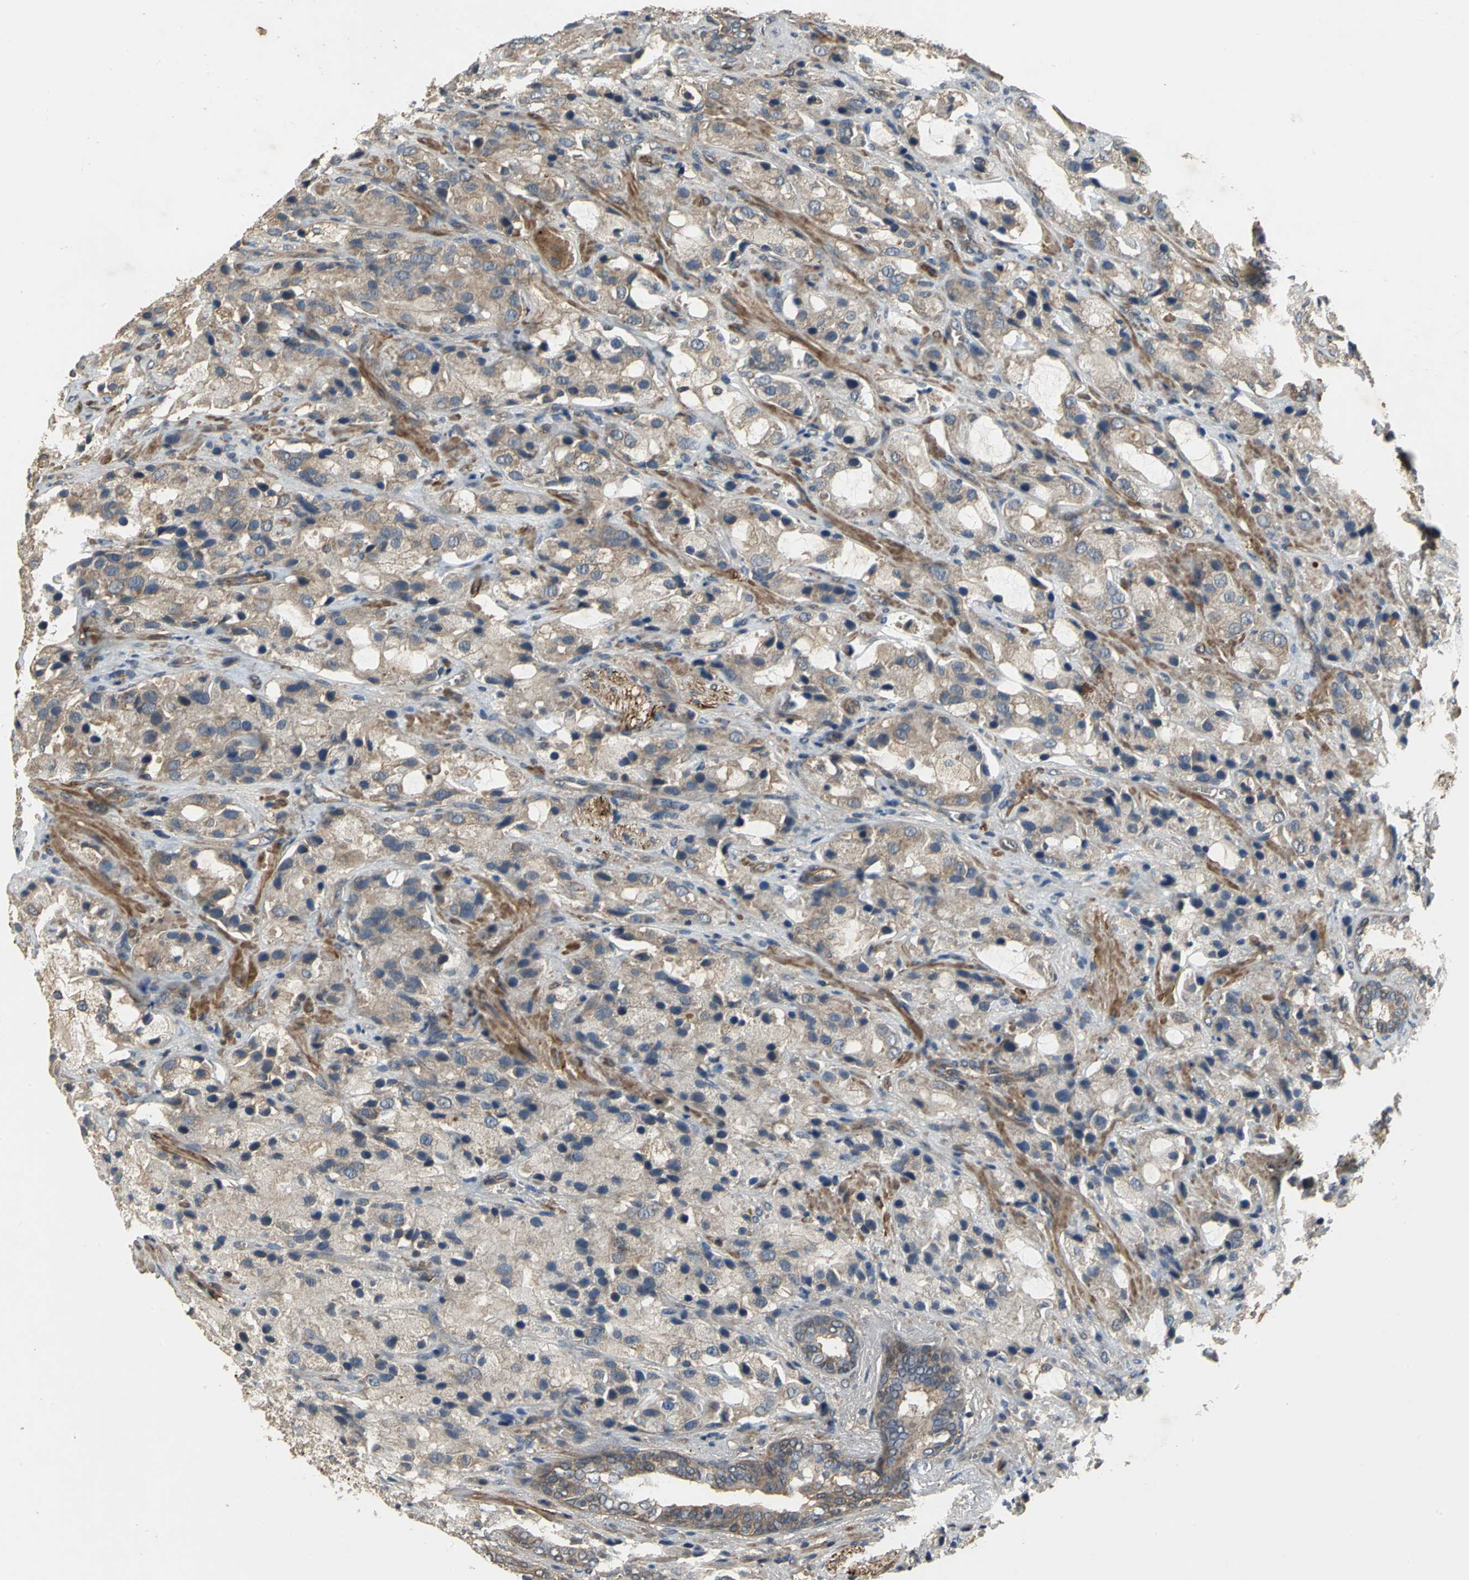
{"staining": {"intensity": "moderate", "quantity": ">75%", "location": "cytoplasmic/membranous"}, "tissue": "prostate cancer", "cell_type": "Tumor cells", "image_type": "cancer", "snomed": [{"axis": "morphology", "description": "Adenocarcinoma, High grade"}, {"axis": "topography", "description": "Prostate"}], "caption": "An image showing moderate cytoplasmic/membranous staining in approximately >75% of tumor cells in prostate adenocarcinoma (high-grade), as visualized by brown immunohistochemical staining.", "gene": "MET", "patient": {"sex": "male", "age": 70}}